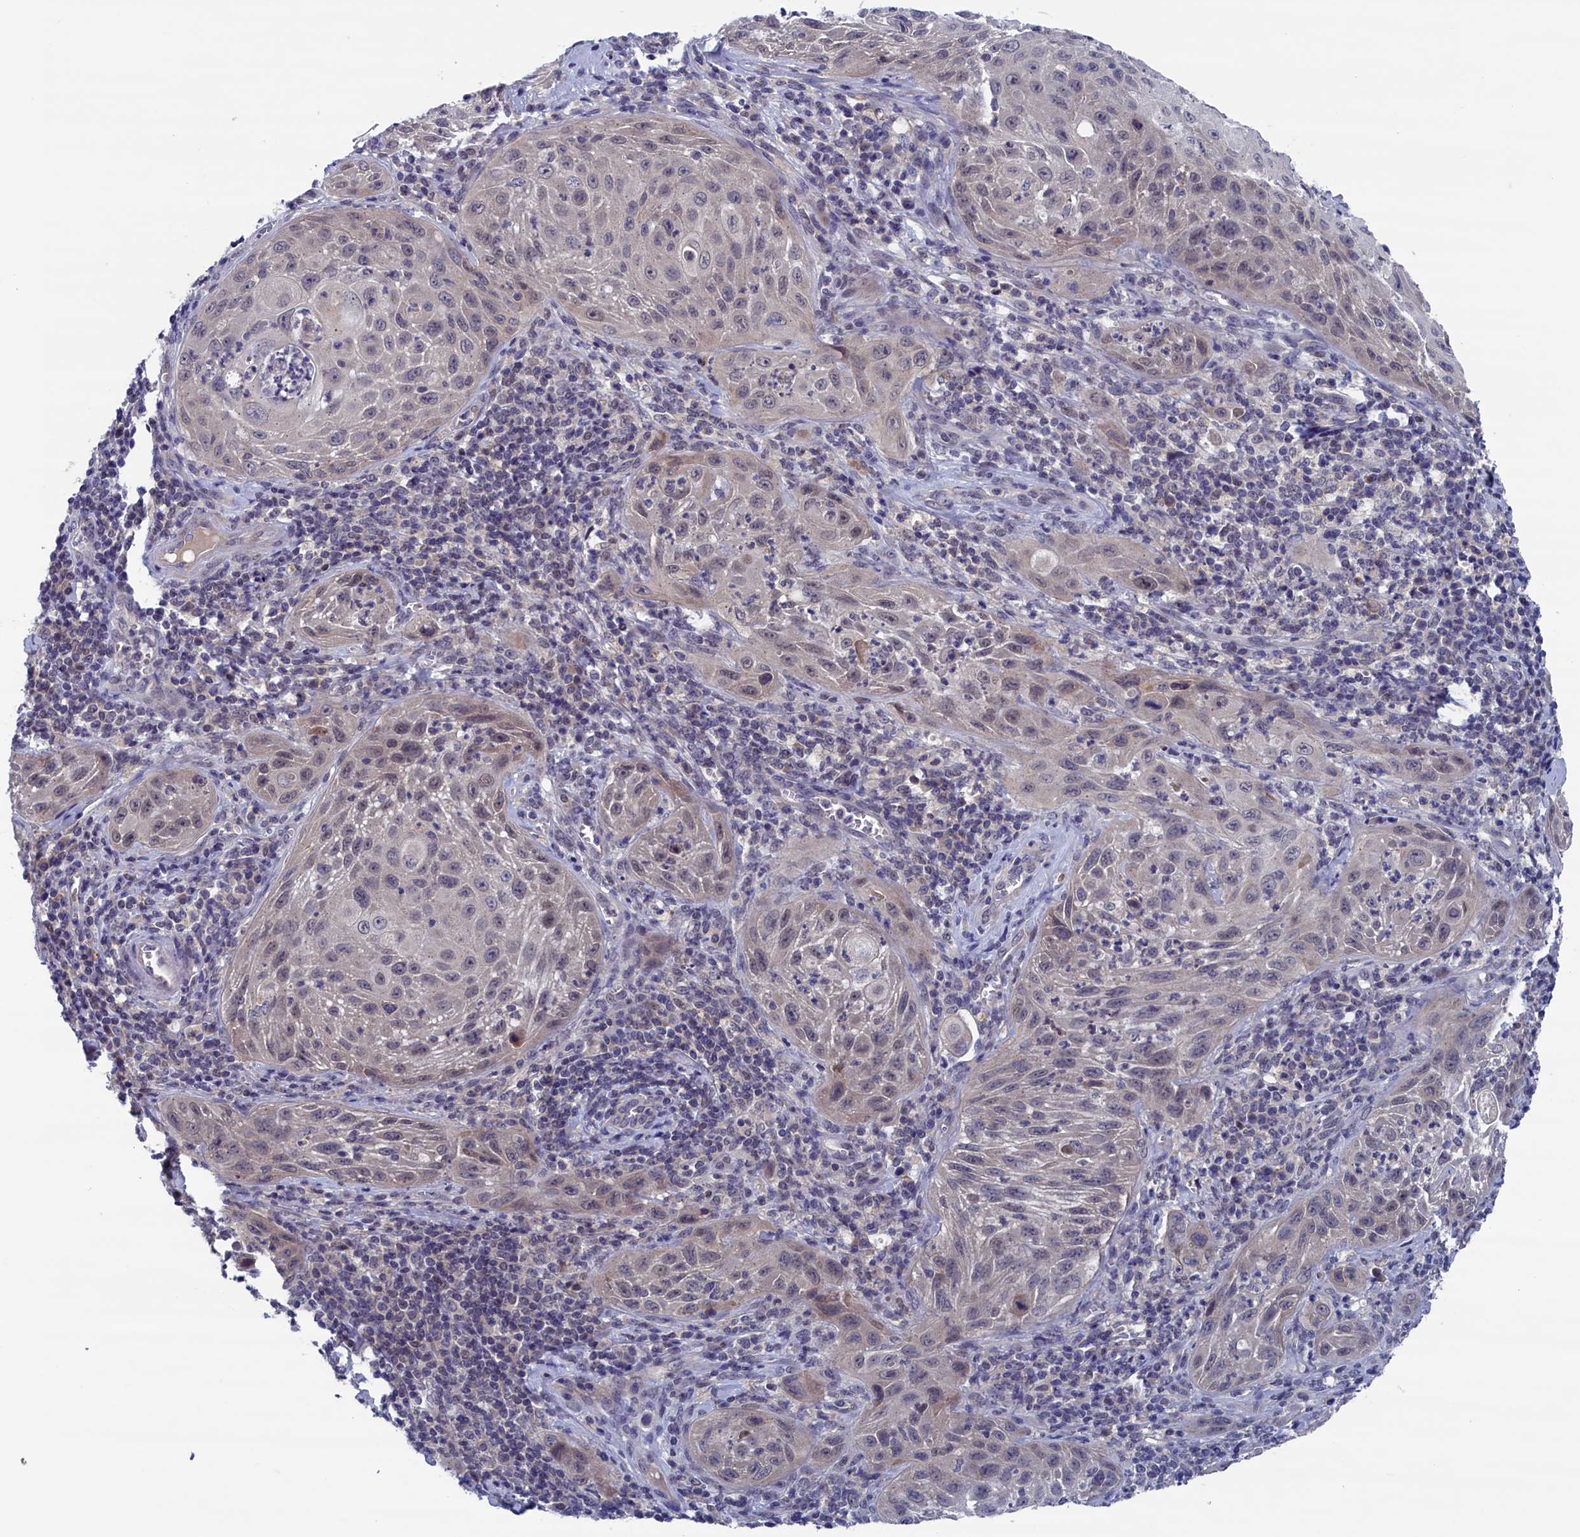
{"staining": {"intensity": "weak", "quantity": "25%-75%", "location": "cytoplasmic/membranous"}, "tissue": "cervical cancer", "cell_type": "Tumor cells", "image_type": "cancer", "snomed": [{"axis": "morphology", "description": "Squamous cell carcinoma, NOS"}, {"axis": "topography", "description": "Cervix"}], "caption": "This is an image of immunohistochemistry (IHC) staining of squamous cell carcinoma (cervical), which shows weak positivity in the cytoplasmic/membranous of tumor cells.", "gene": "SPATA13", "patient": {"sex": "female", "age": 42}}